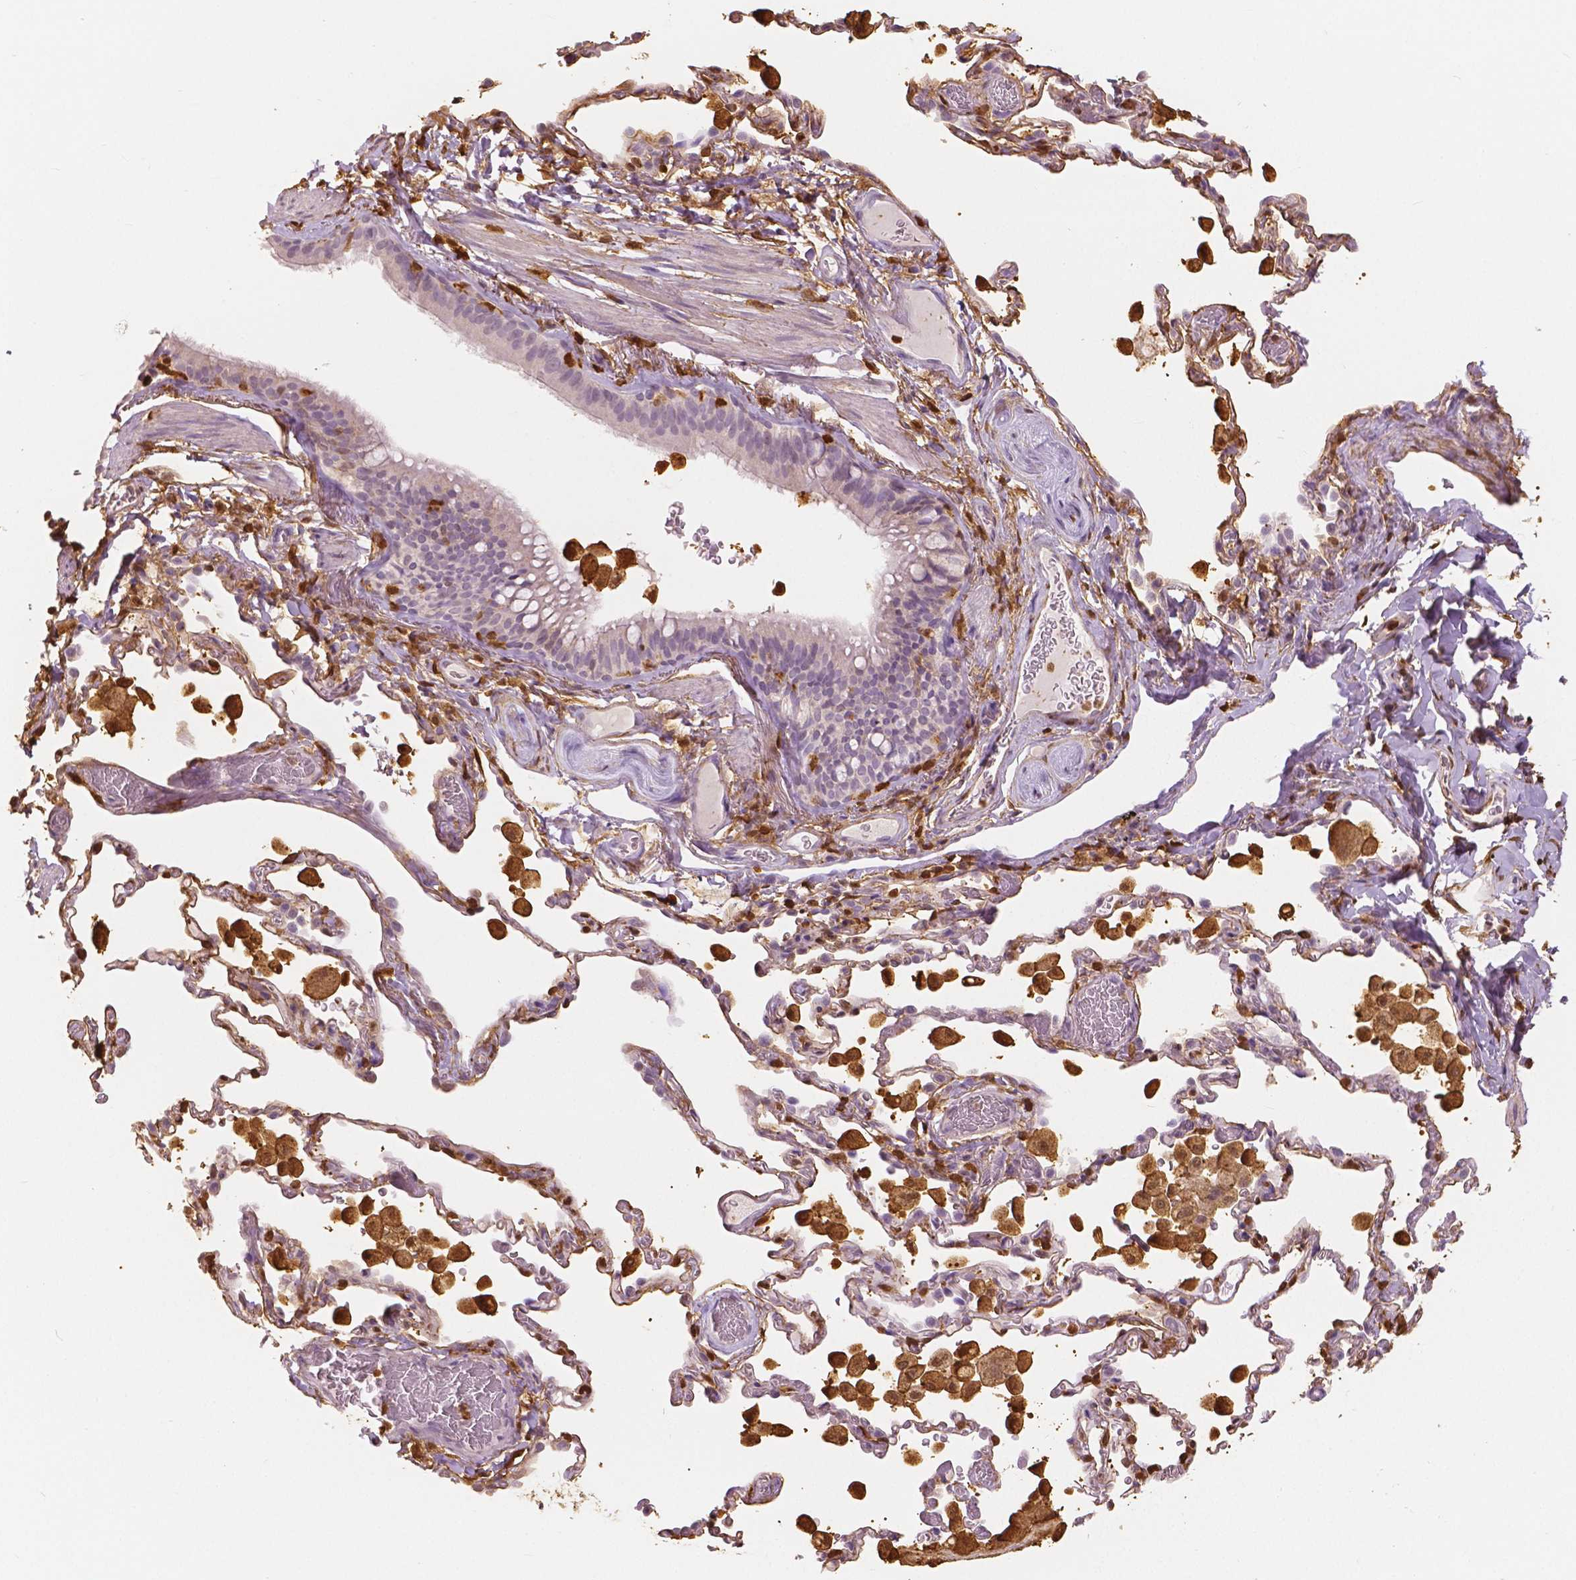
{"staining": {"intensity": "negative", "quantity": "none", "location": "none"}, "tissue": "bronchus", "cell_type": "Respiratory epithelial cells", "image_type": "normal", "snomed": [{"axis": "morphology", "description": "Normal tissue, NOS"}, {"axis": "topography", "description": "Bronchus"}, {"axis": "topography", "description": "Lung"}], "caption": "DAB immunohistochemical staining of unremarkable human bronchus exhibits no significant staining in respiratory epithelial cells.", "gene": "S100A4", "patient": {"sex": "male", "age": 54}}